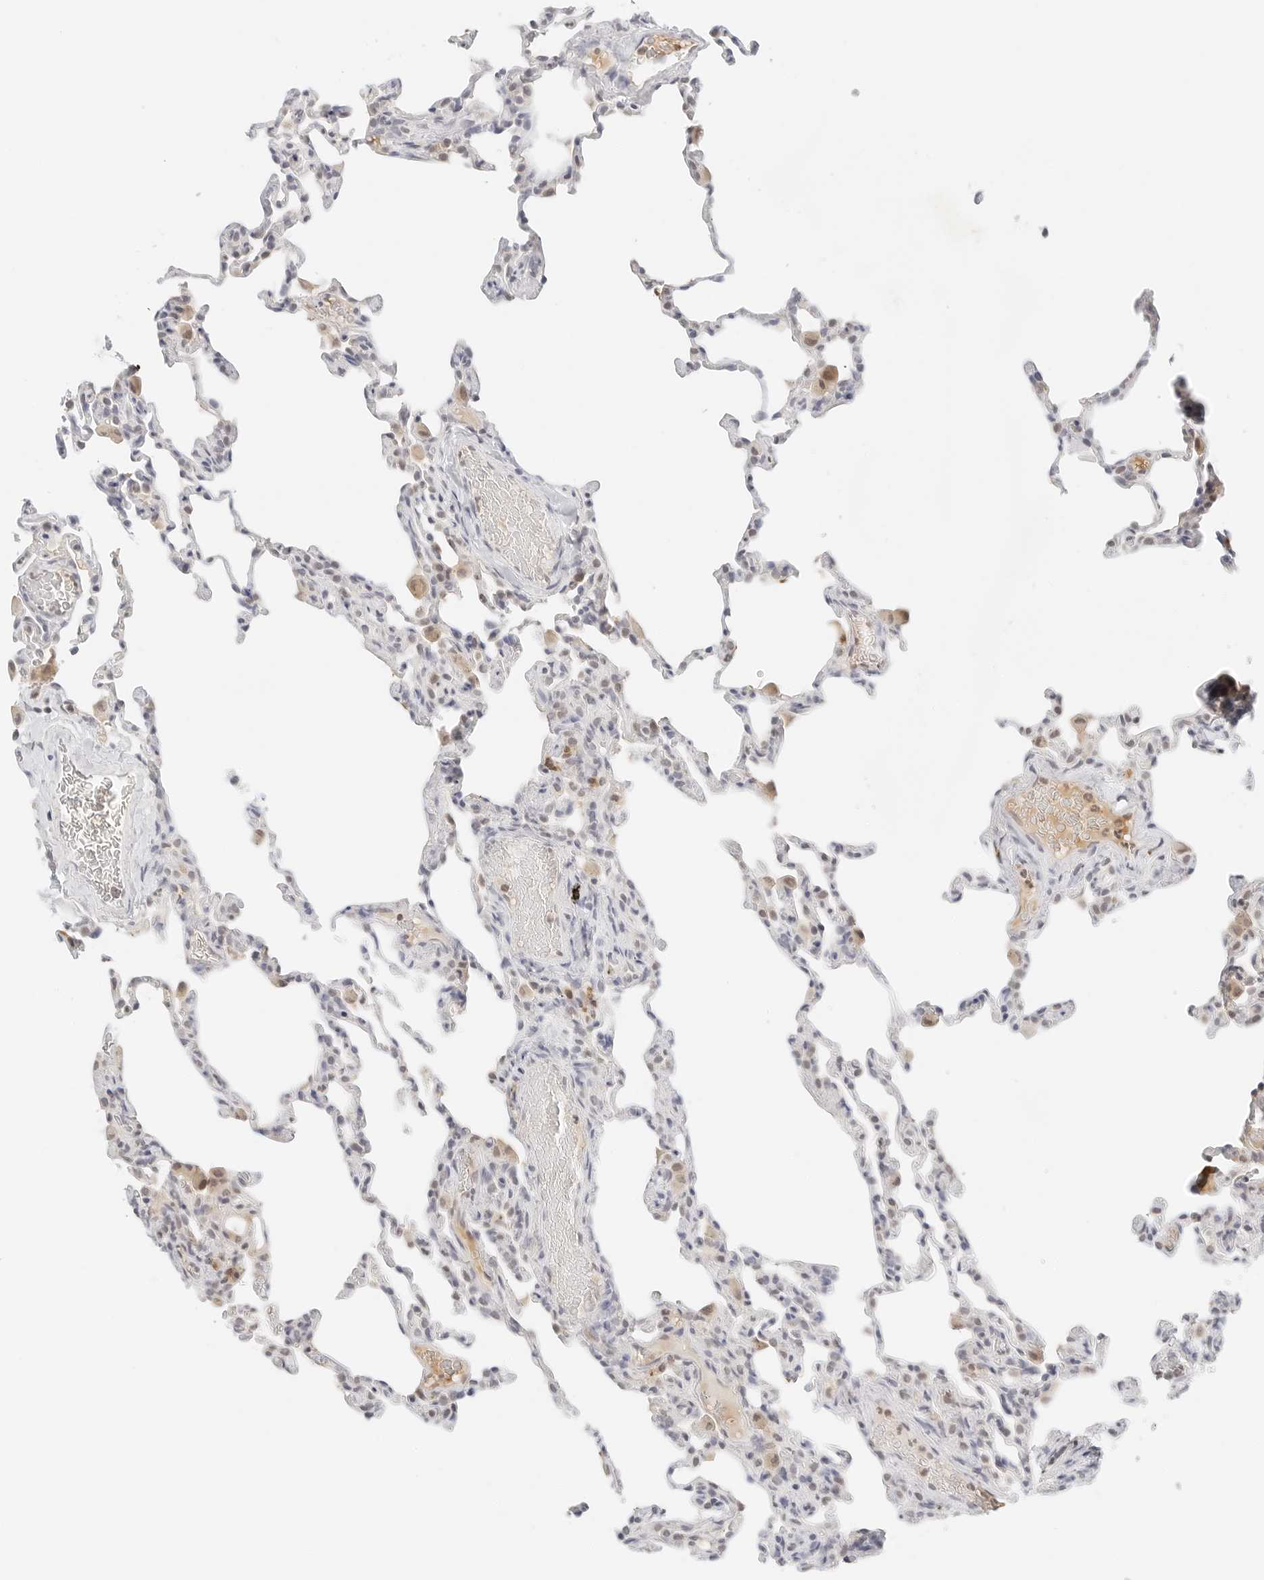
{"staining": {"intensity": "weak", "quantity": "<25%", "location": "nuclear"}, "tissue": "lung", "cell_type": "Alveolar cells", "image_type": "normal", "snomed": [{"axis": "morphology", "description": "Normal tissue, NOS"}, {"axis": "topography", "description": "Lung"}], "caption": "Immunohistochemistry (IHC) photomicrograph of unremarkable lung: lung stained with DAB (3,3'-diaminobenzidine) exhibits no significant protein expression in alveolar cells. The staining was performed using DAB to visualize the protein expression in brown, while the nuclei were stained in blue with hematoxylin (Magnification: 20x).", "gene": "NEO1", "patient": {"sex": "male", "age": 20}}